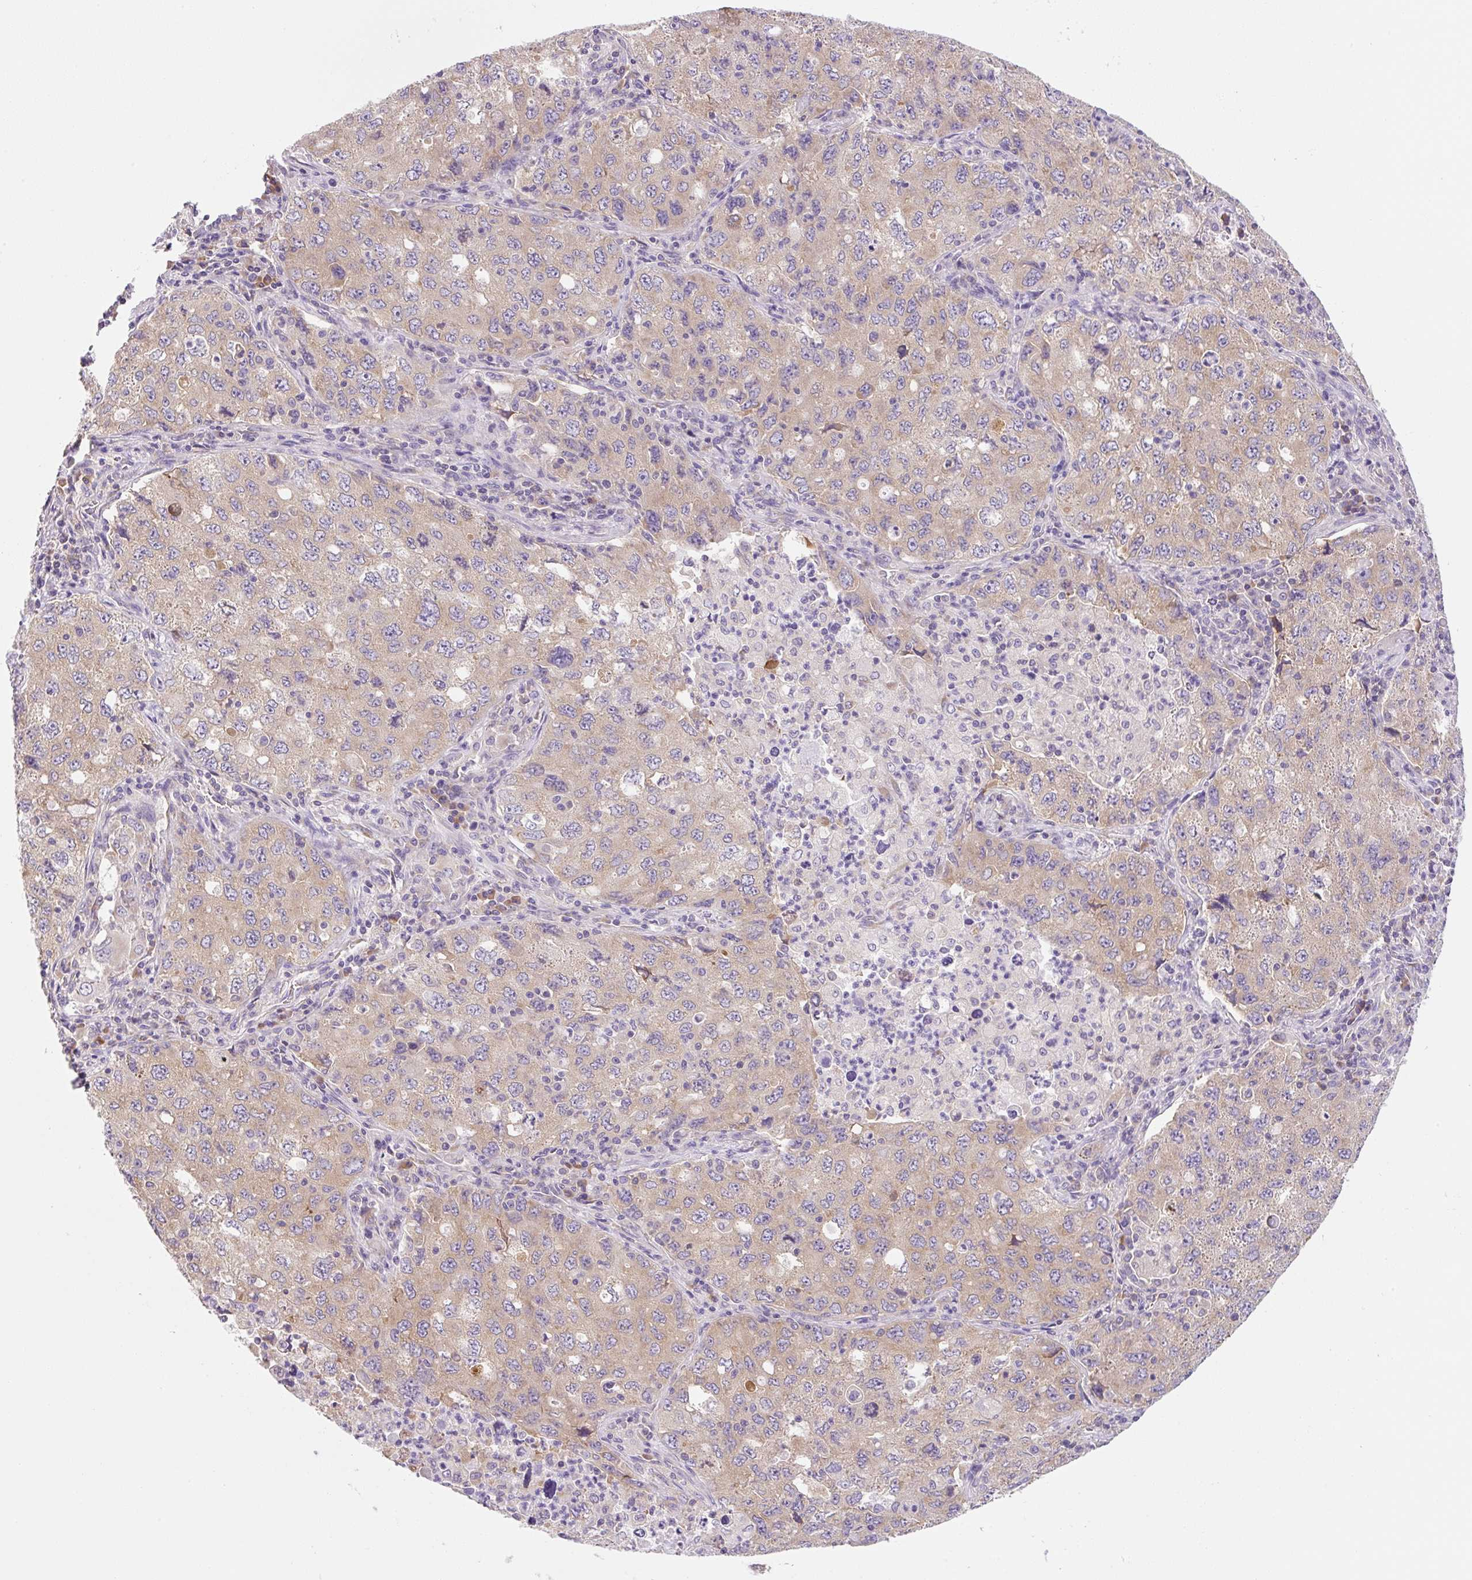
{"staining": {"intensity": "weak", "quantity": "25%-75%", "location": "cytoplasmic/membranous"}, "tissue": "lung cancer", "cell_type": "Tumor cells", "image_type": "cancer", "snomed": [{"axis": "morphology", "description": "Adenocarcinoma, NOS"}, {"axis": "topography", "description": "Lung"}], "caption": "Lung adenocarcinoma stained with a protein marker displays weak staining in tumor cells.", "gene": "RPL18A", "patient": {"sex": "female", "age": 57}}